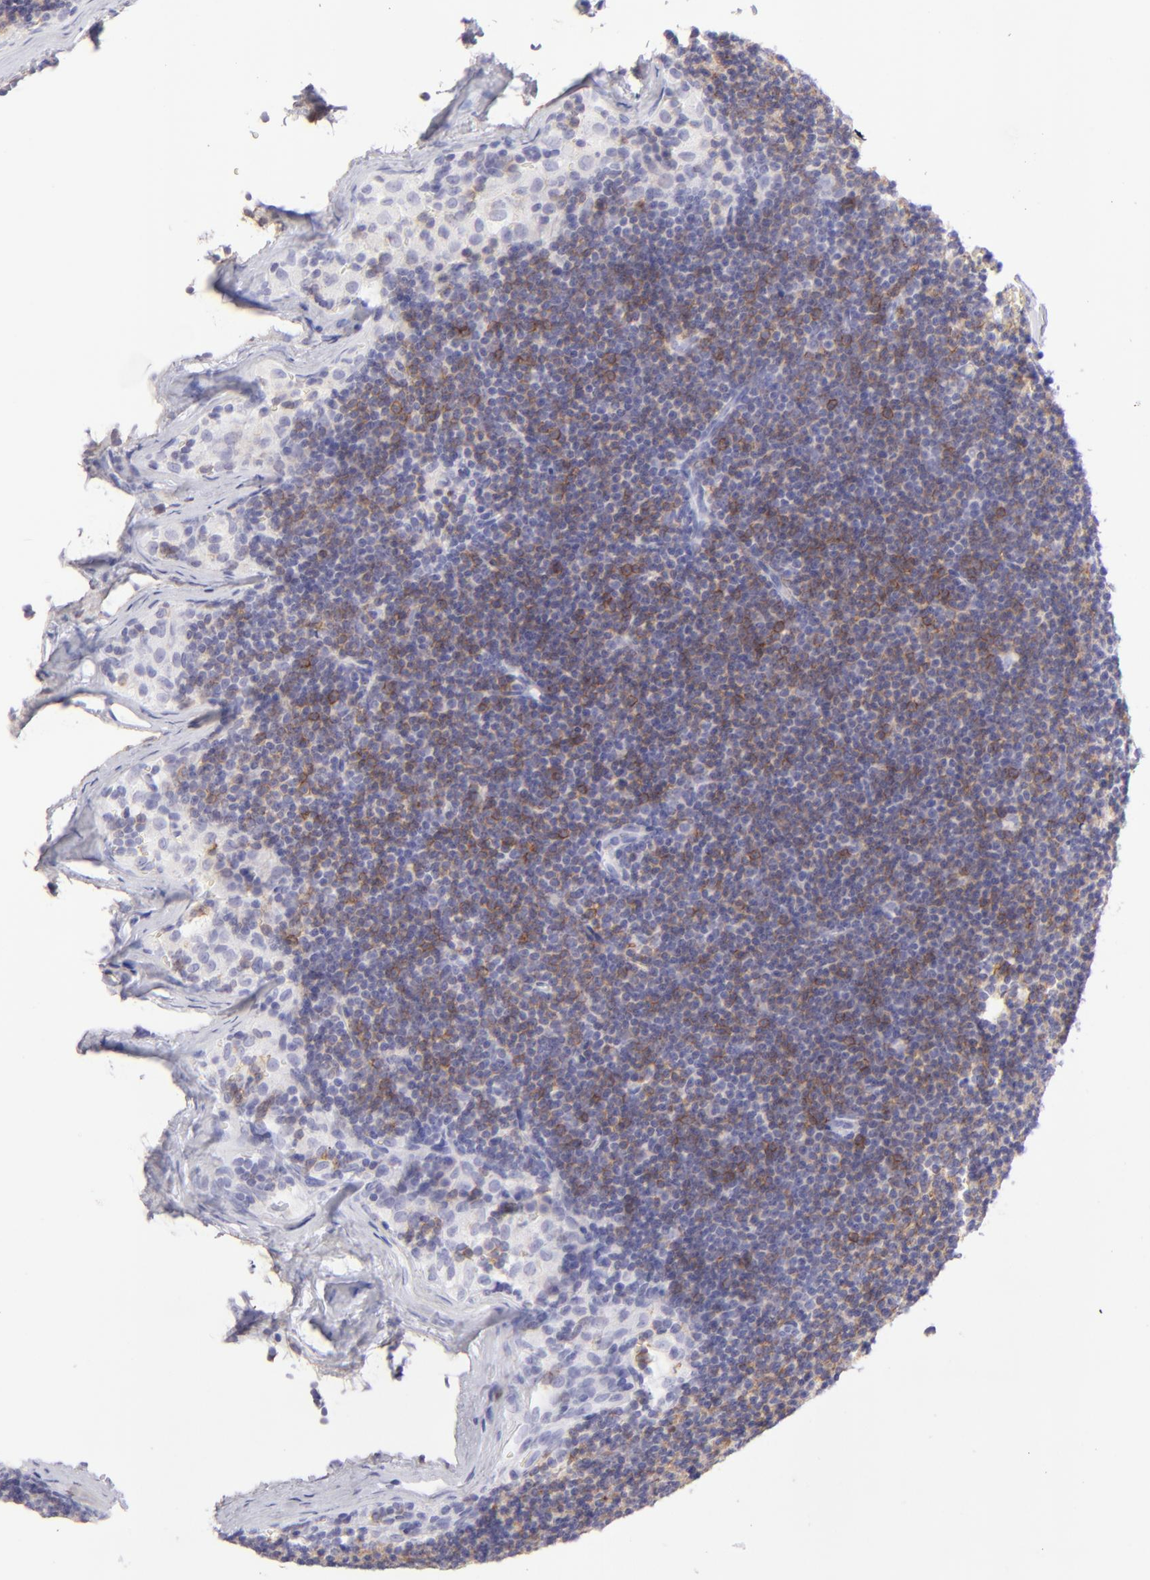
{"staining": {"intensity": "moderate", "quantity": "25%-75%", "location": "cytoplasmic/membranous"}, "tissue": "lymphoma", "cell_type": "Tumor cells", "image_type": "cancer", "snomed": [{"axis": "morphology", "description": "Malignant lymphoma, non-Hodgkin's type, Low grade"}, {"axis": "topography", "description": "Lymph node"}], "caption": "Protein staining of malignant lymphoma, non-Hodgkin's type (low-grade) tissue reveals moderate cytoplasmic/membranous staining in about 25%-75% of tumor cells.", "gene": "CD69", "patient": {"sex": "female", "age": 73}}